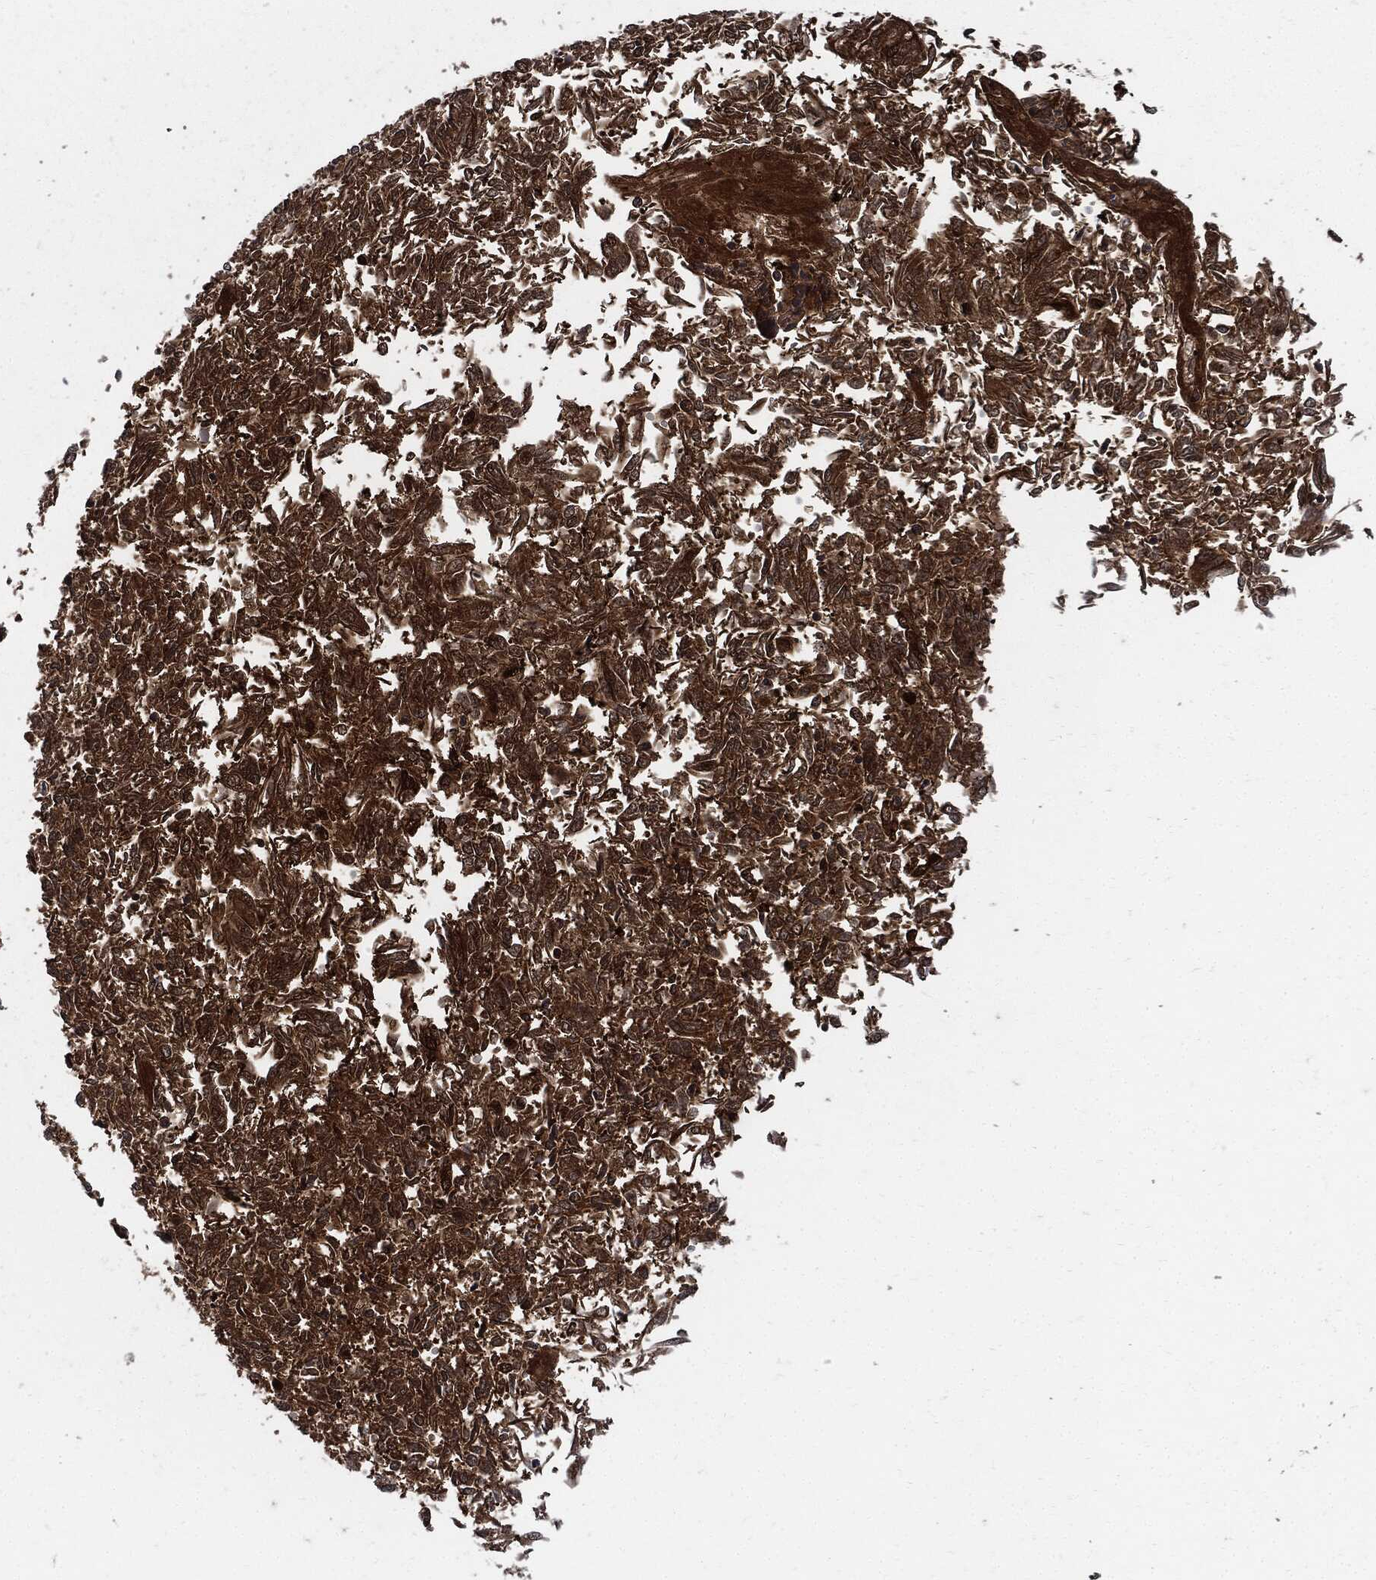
{"staining": {"intensity": "strong", "quantity": ">75%", "location": "cytoplasmic/membranous"}, "tissue": "endometrial cancer", "cell_type": "Tumor cells", "image_type": "cancer", "snomed": [{"axis": "morphology", "description": "Adenocarcinoma, NOS"}, {"axis": "topography", "description": "Endometrium"}], "caption": "Endometrial adenocarcinoma was stained to show a protein in brown. There is high levels of strong cytoplasmic/membranous expression in about >75% of tumor cells.", "gene": "XPNPEP1", "patient": {"sex": "female", "age": 58}}